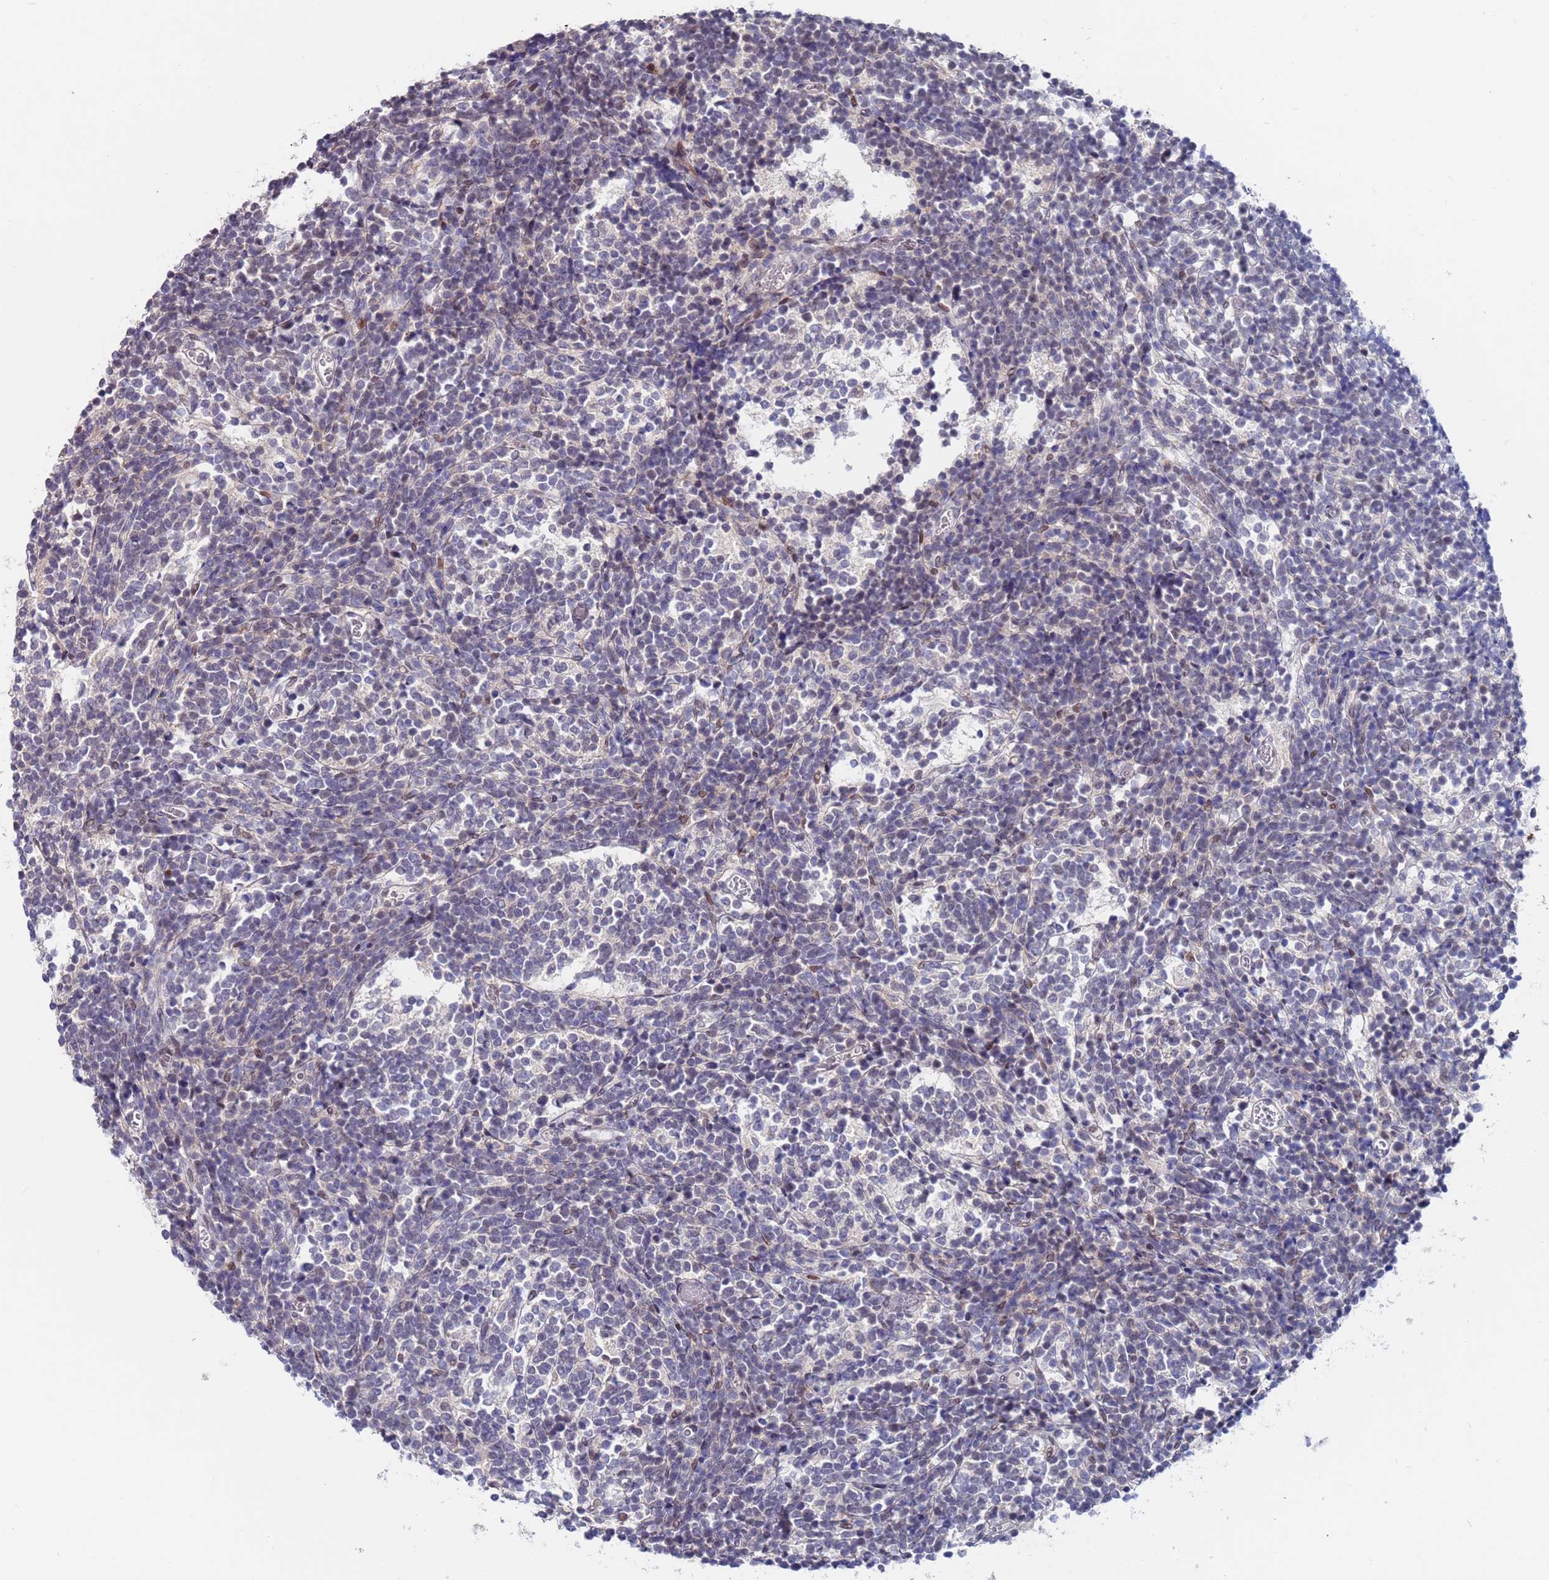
{"staining": {"intensity": "negative", "quantity": "none", "location": "none"}, "tissue": "glioma", "cell_type": "Tumor cells", "image_type": "cancer", "snomed": [{"axis": "morphology", "description": "Glioma, malignant, Low grade"}, {"axis": "topography", "description": "Brain"}], "caption": "A high-resolution photomicrograph shows IHC staining of low-grade glioma (malignant), which reveals no significant expression in tumor cells.", "gene": "FBXO27", "patient": {"sex": "female", "age": 1}}